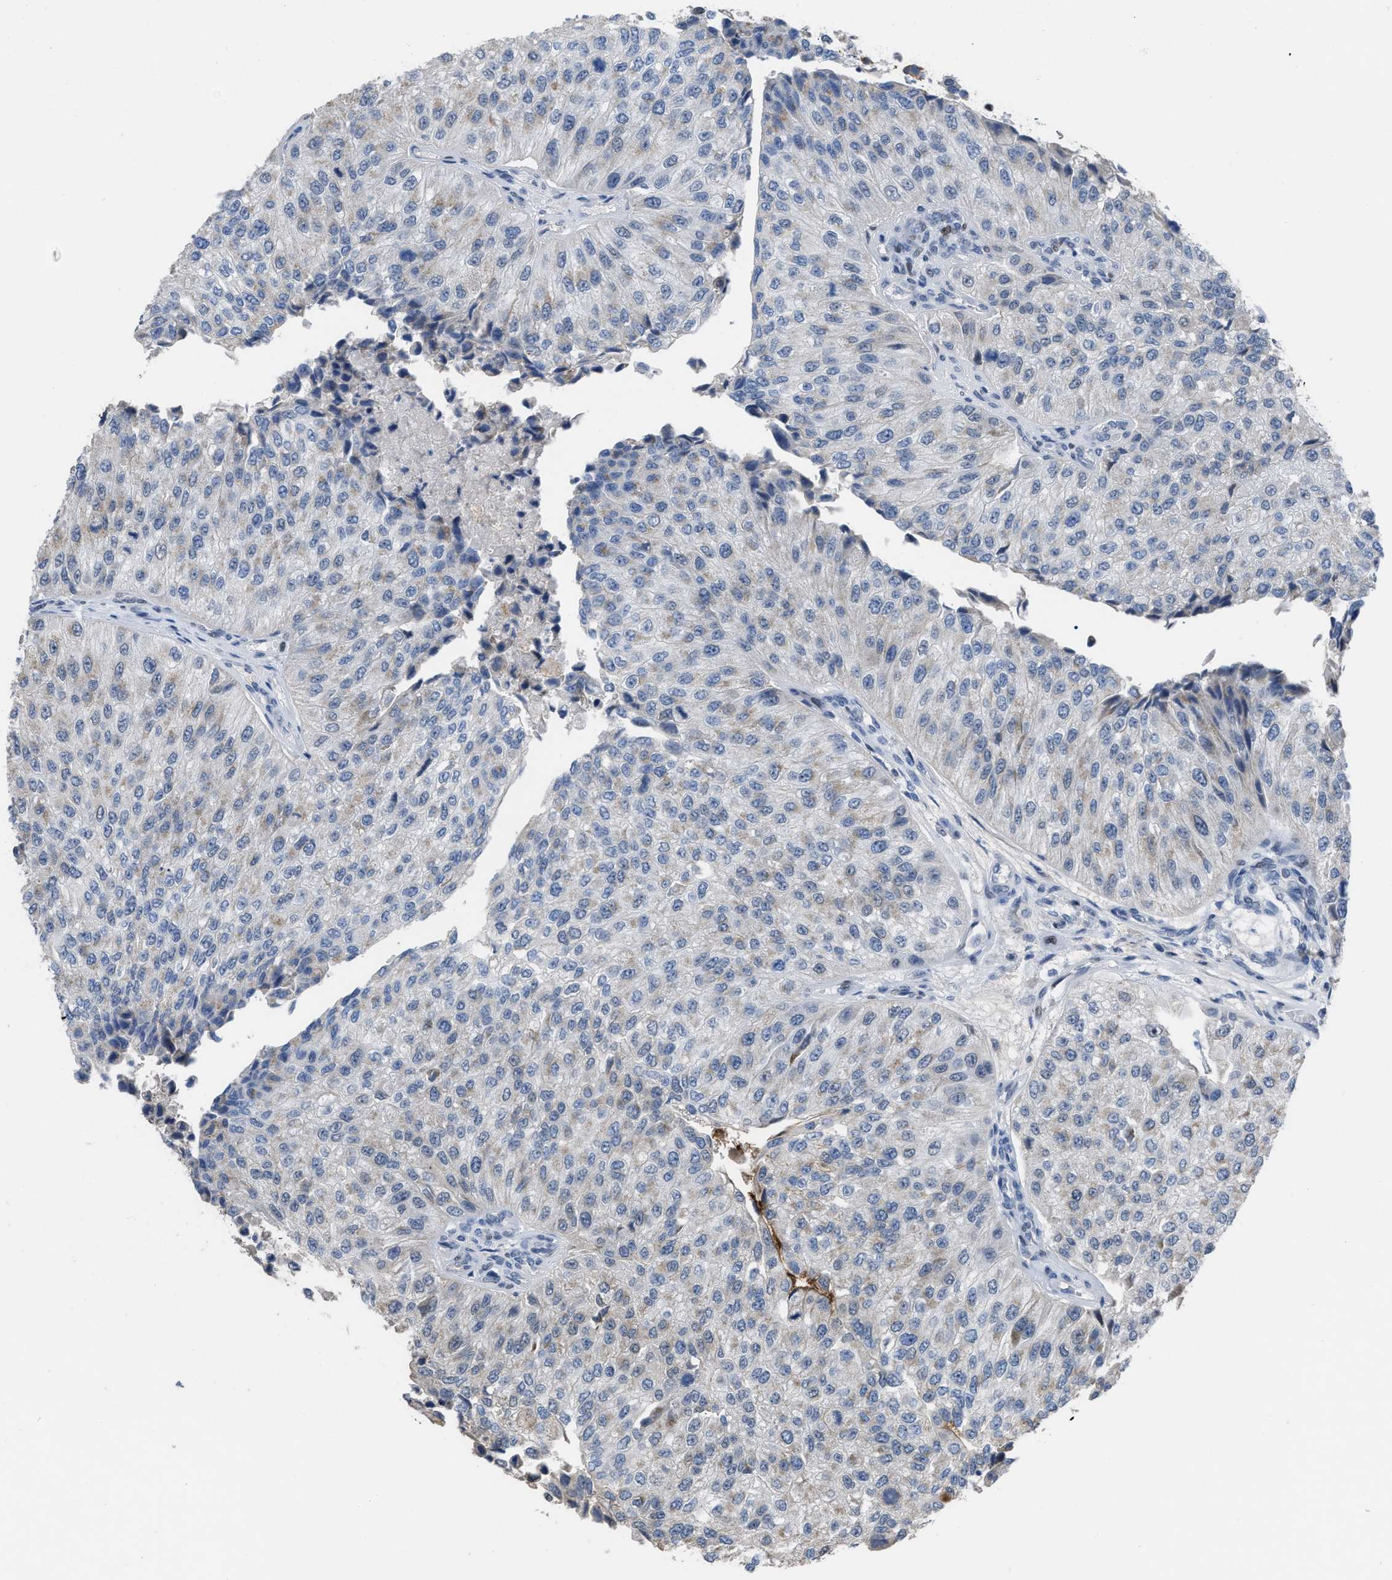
{"staining": {"intensity": "weak", "quantity": "<25%", "location": "cytoplasmic/membranous"}, "tissue": "urothelial cancer", "cell_type": "Tumor cells", "image_type": "cancer", "snomed": [{"axis": "morphology", "description": "Urothelial carcinoma, High grade"}, {"axis": "topography", "description": "Kidney"}, {"axis": "topography", "description": "Urinary bladder"}], "caption": "IHC histopathology image of human urothelial carcinoma (high-grade) stained for a protein (brown), which reveals no expression in tumor cells.", "gene": "SETDB1", "patient": {"sex": "male", "age": 77}}